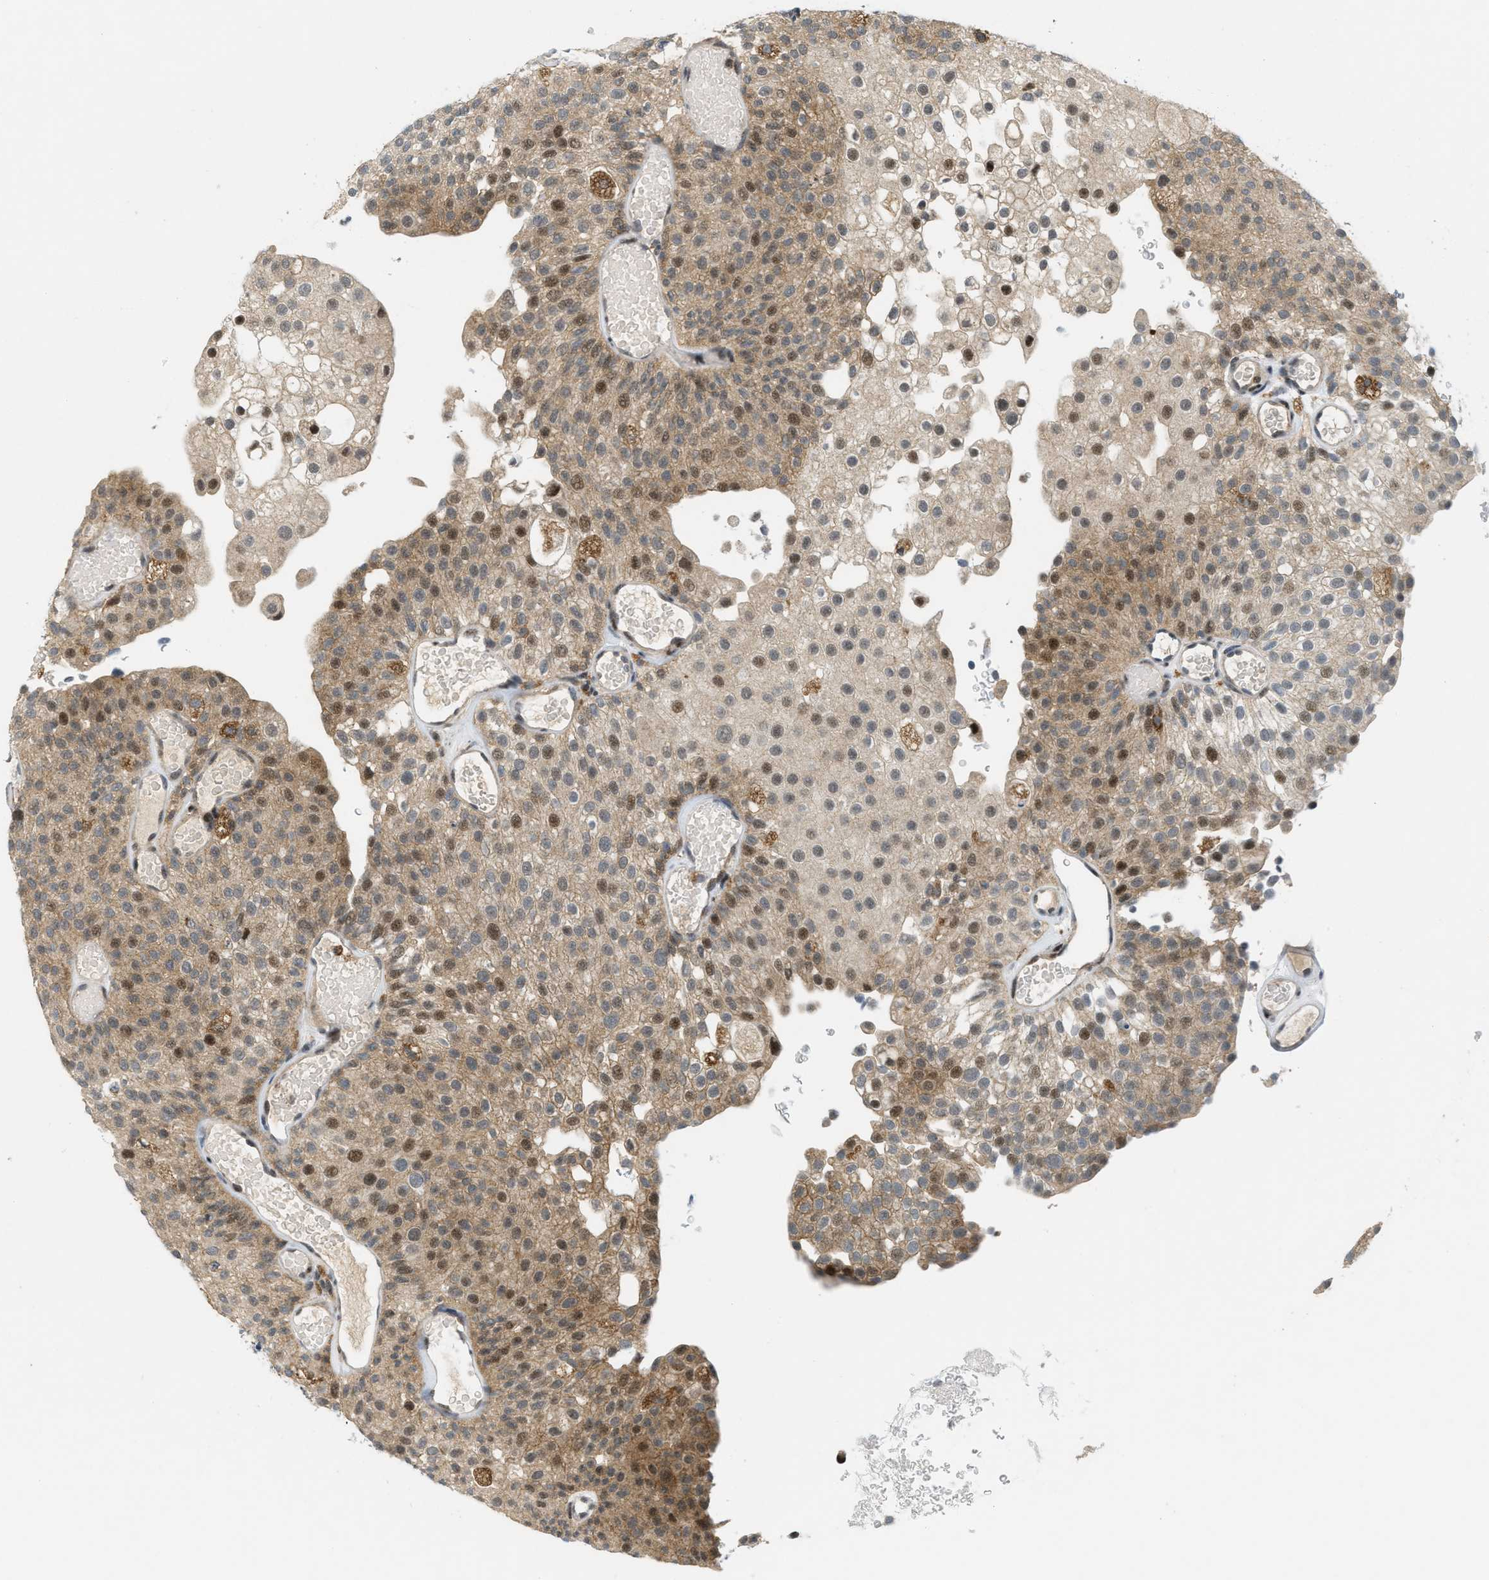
{"staining": {"intensity": "moderate", "quantity": "25%-75%", "location": "cytoplasmic/membranous,nuclear"}, "tissue": "urothelial cancer", "cell_type": "Tumor cells", "image_type": "cancer", "snomed": [{"axis": "morphology", "description": "Urothelial carcinoma, Low grade"}, {"axis": "topography", "description": "Urinary bladder"}], "caption": "Moderate cytoplasmic/membranous and nuclear staining is seen in about 25%-75% of tumor cells in urothelial carcinoma (low-grade). (DAB (3,3'-diaminobenzidine) IHC, brown staining for protein, blue staining for nuclei).", "gene": "ING1", "patient": {"sex": "male", "age": 78}}